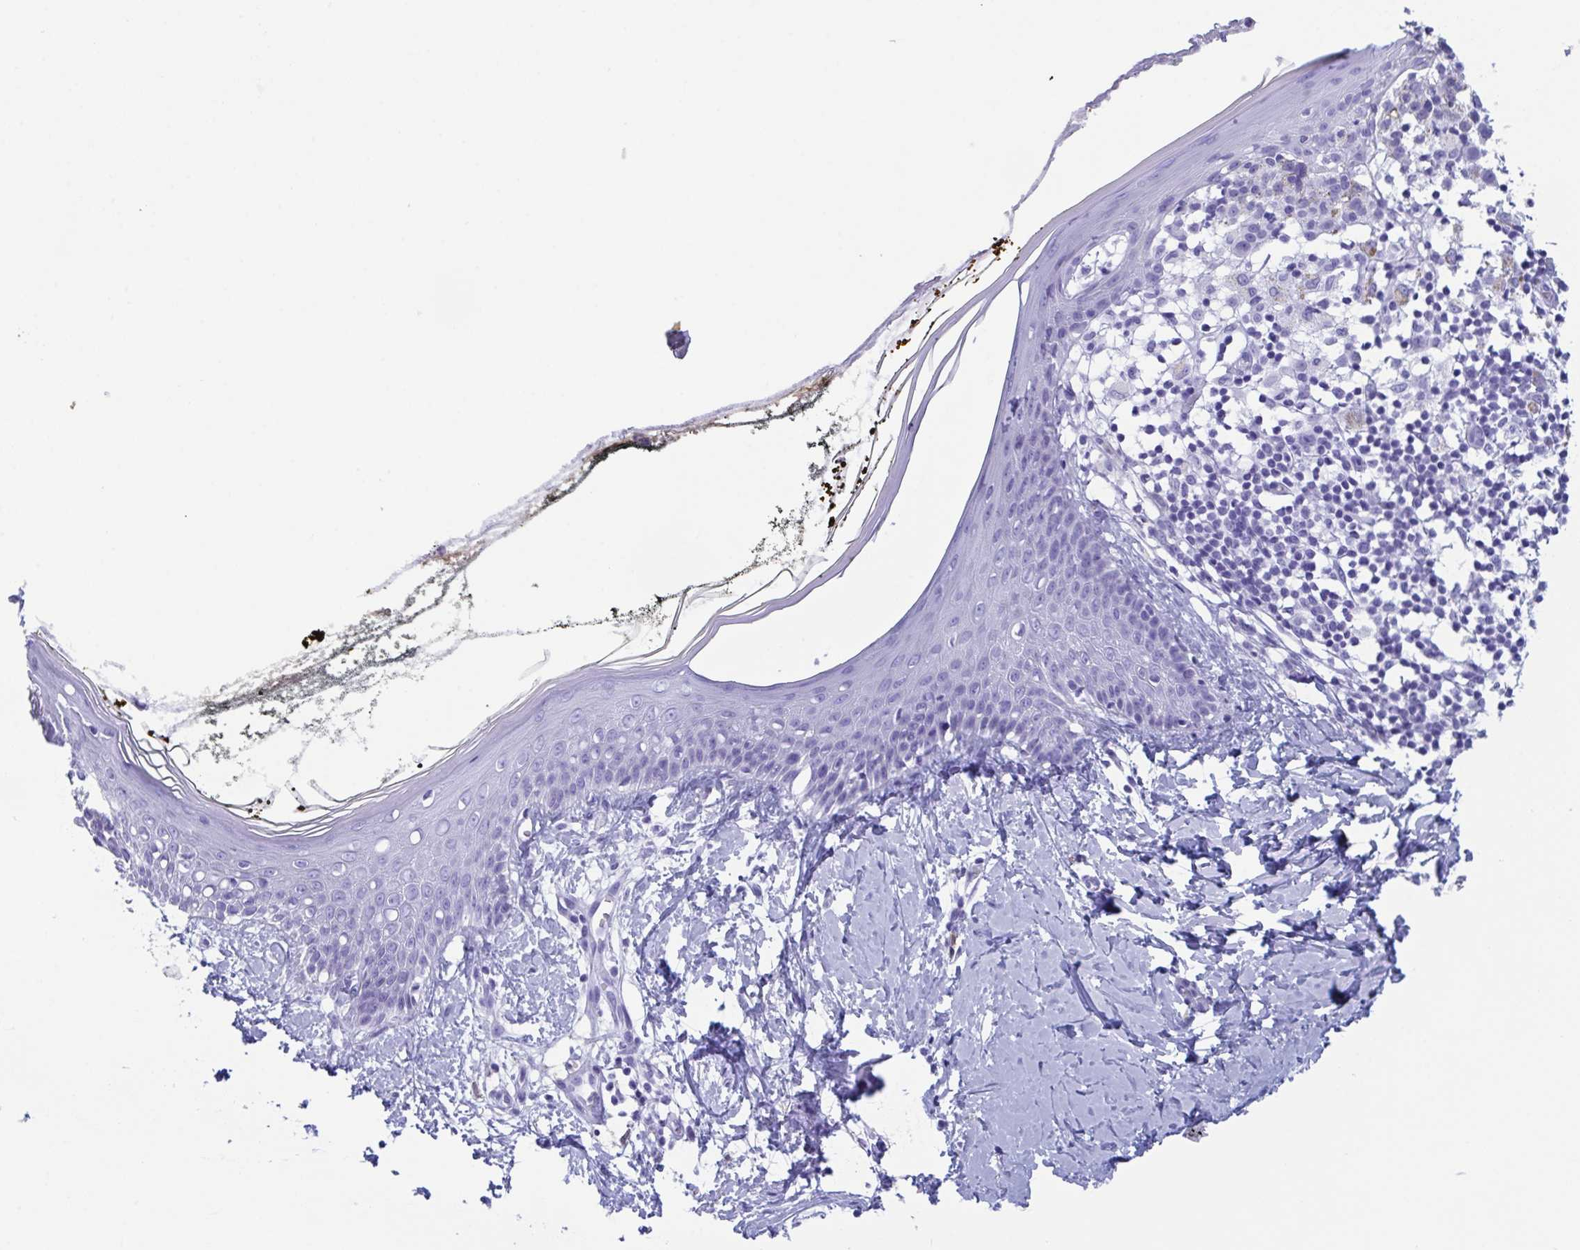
{"staining": {"intensity": "negative", "quantity": "none", "location": "none"}, "tissue": "skin", "cell_type": "Fibroblasts", "image_type": "normal", "snomed": [{"axis": "morphology", "description": "Normal tissue, NOS"}, {"axis": "topography", "description": "Skin"}], "caption": "Photomicrograph shows no significant protein staining in fibroblasts of unremarkable skin.", "gene": "ZNF850", "patient": {"sex": "female", "age": 34}}